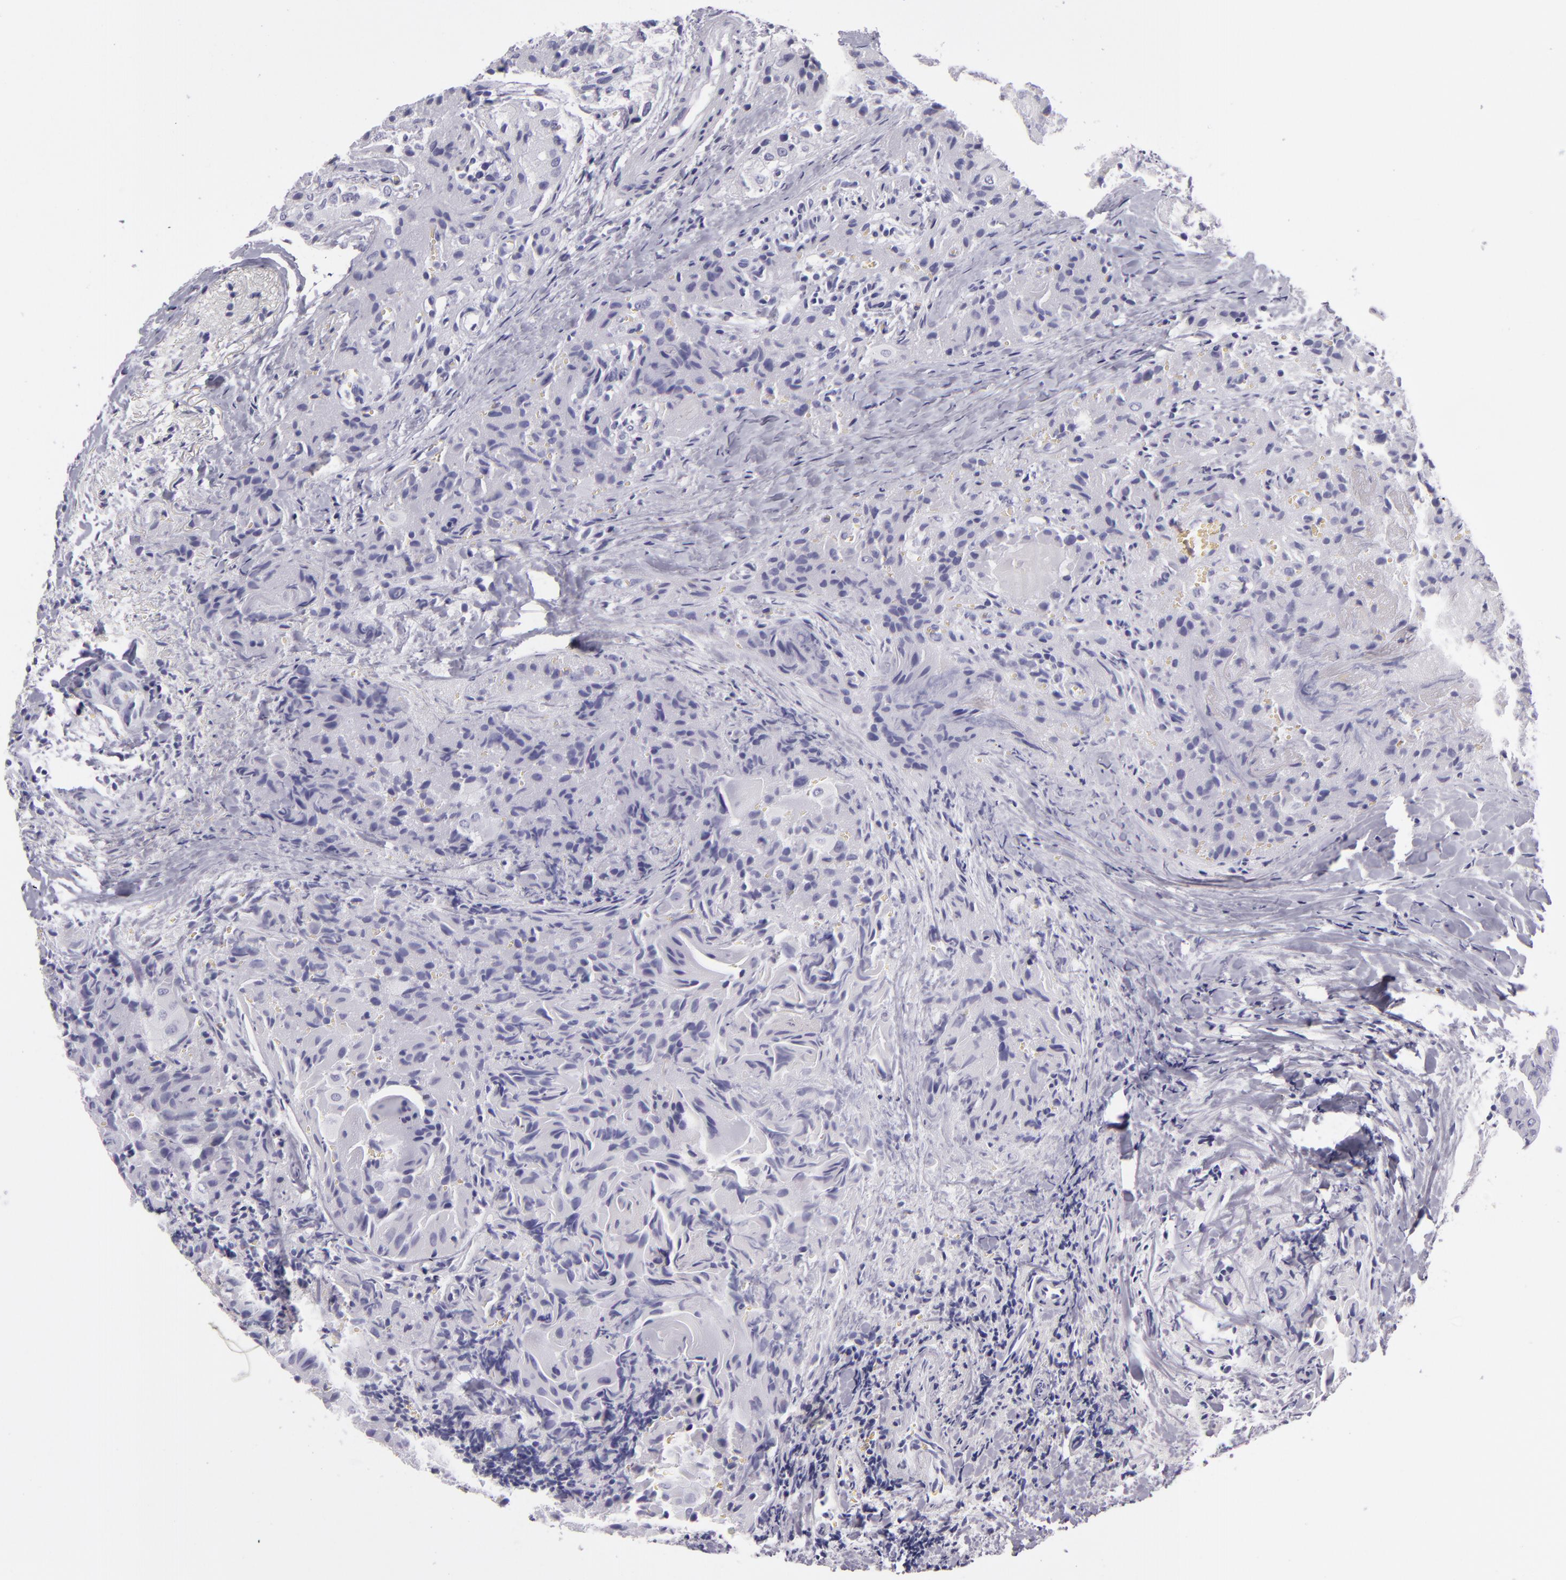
{"staining": {"intensity": "negative", "quantity": "none", "location": "none"}, "tissue": "thyroid cancer", "cell_type": "Tumor cells", "image_type": "cancer", "snomed": [{"axis": "morphology", "description": "Papillary adenocarcinoma, NOS"}, {"axis": "topography", "description": "Thyroid gland"}], "caption": "This is an IHC histopathology image of papillary adenocarcinoma (thyroid). There is no expression in tumor cells.", "gene": "CR2", "patient": {"sex": "female", "age": 71}}